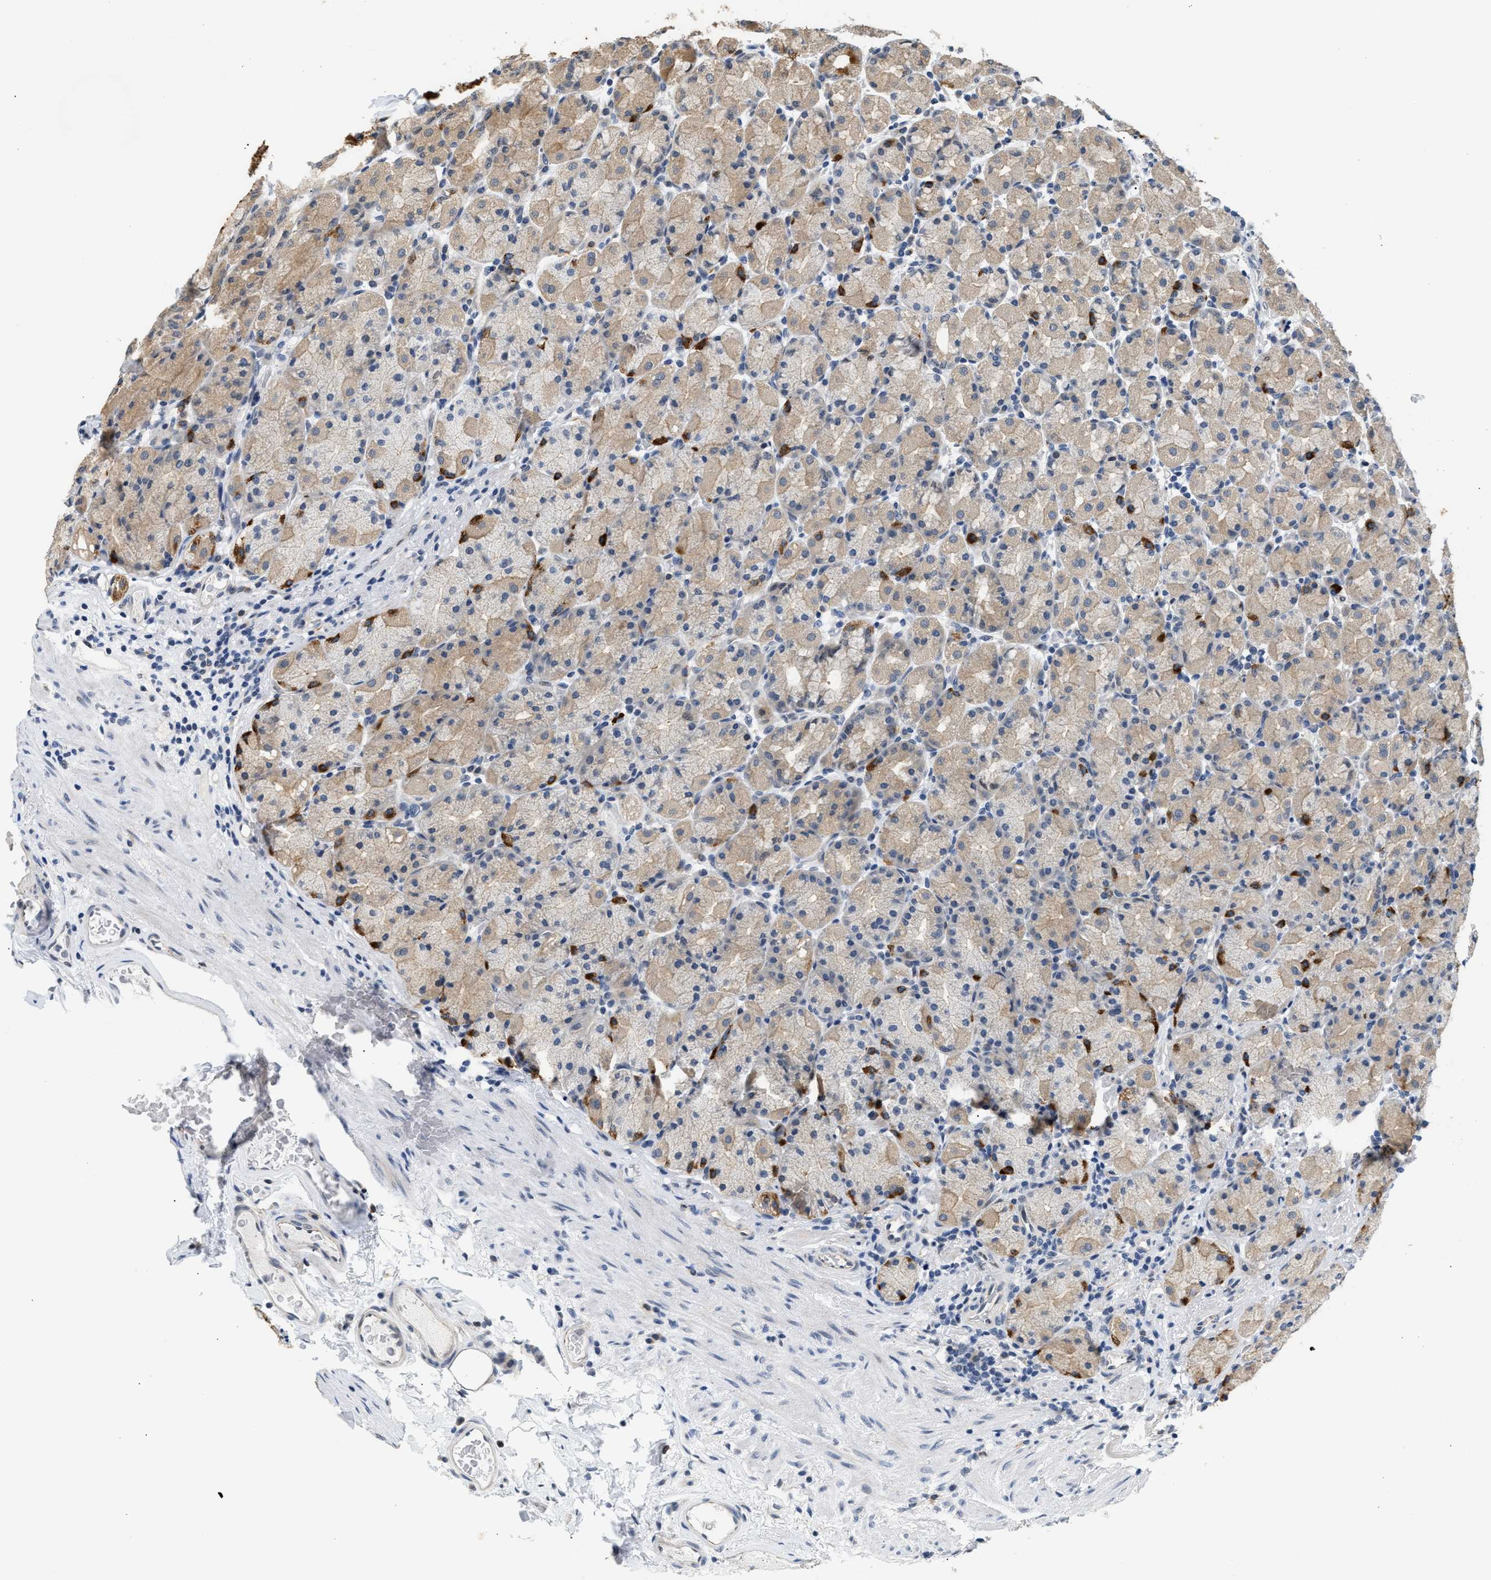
{"staining": {"intensity": "strong", "quantity": "<25%", "location": "cytoplasmic/membranous"}, "tissue": "stomach", "cell_type": "Glandular cells", "image_type": "normal", "snomed": [{"axis": "morphology", "description": "Normal tissue, NOS"}, {"axis": "topography", "description": "Stomach, upper"}], "caption": "Immunohistochemical staining of unremarkable stomach demonstrates <25% levels of strong cytoplasmic/membranous protein positivity in approximately <25% of glandular cells.", "gene": "PPM1H", "patient": {"sex": "male", "age": 68}}